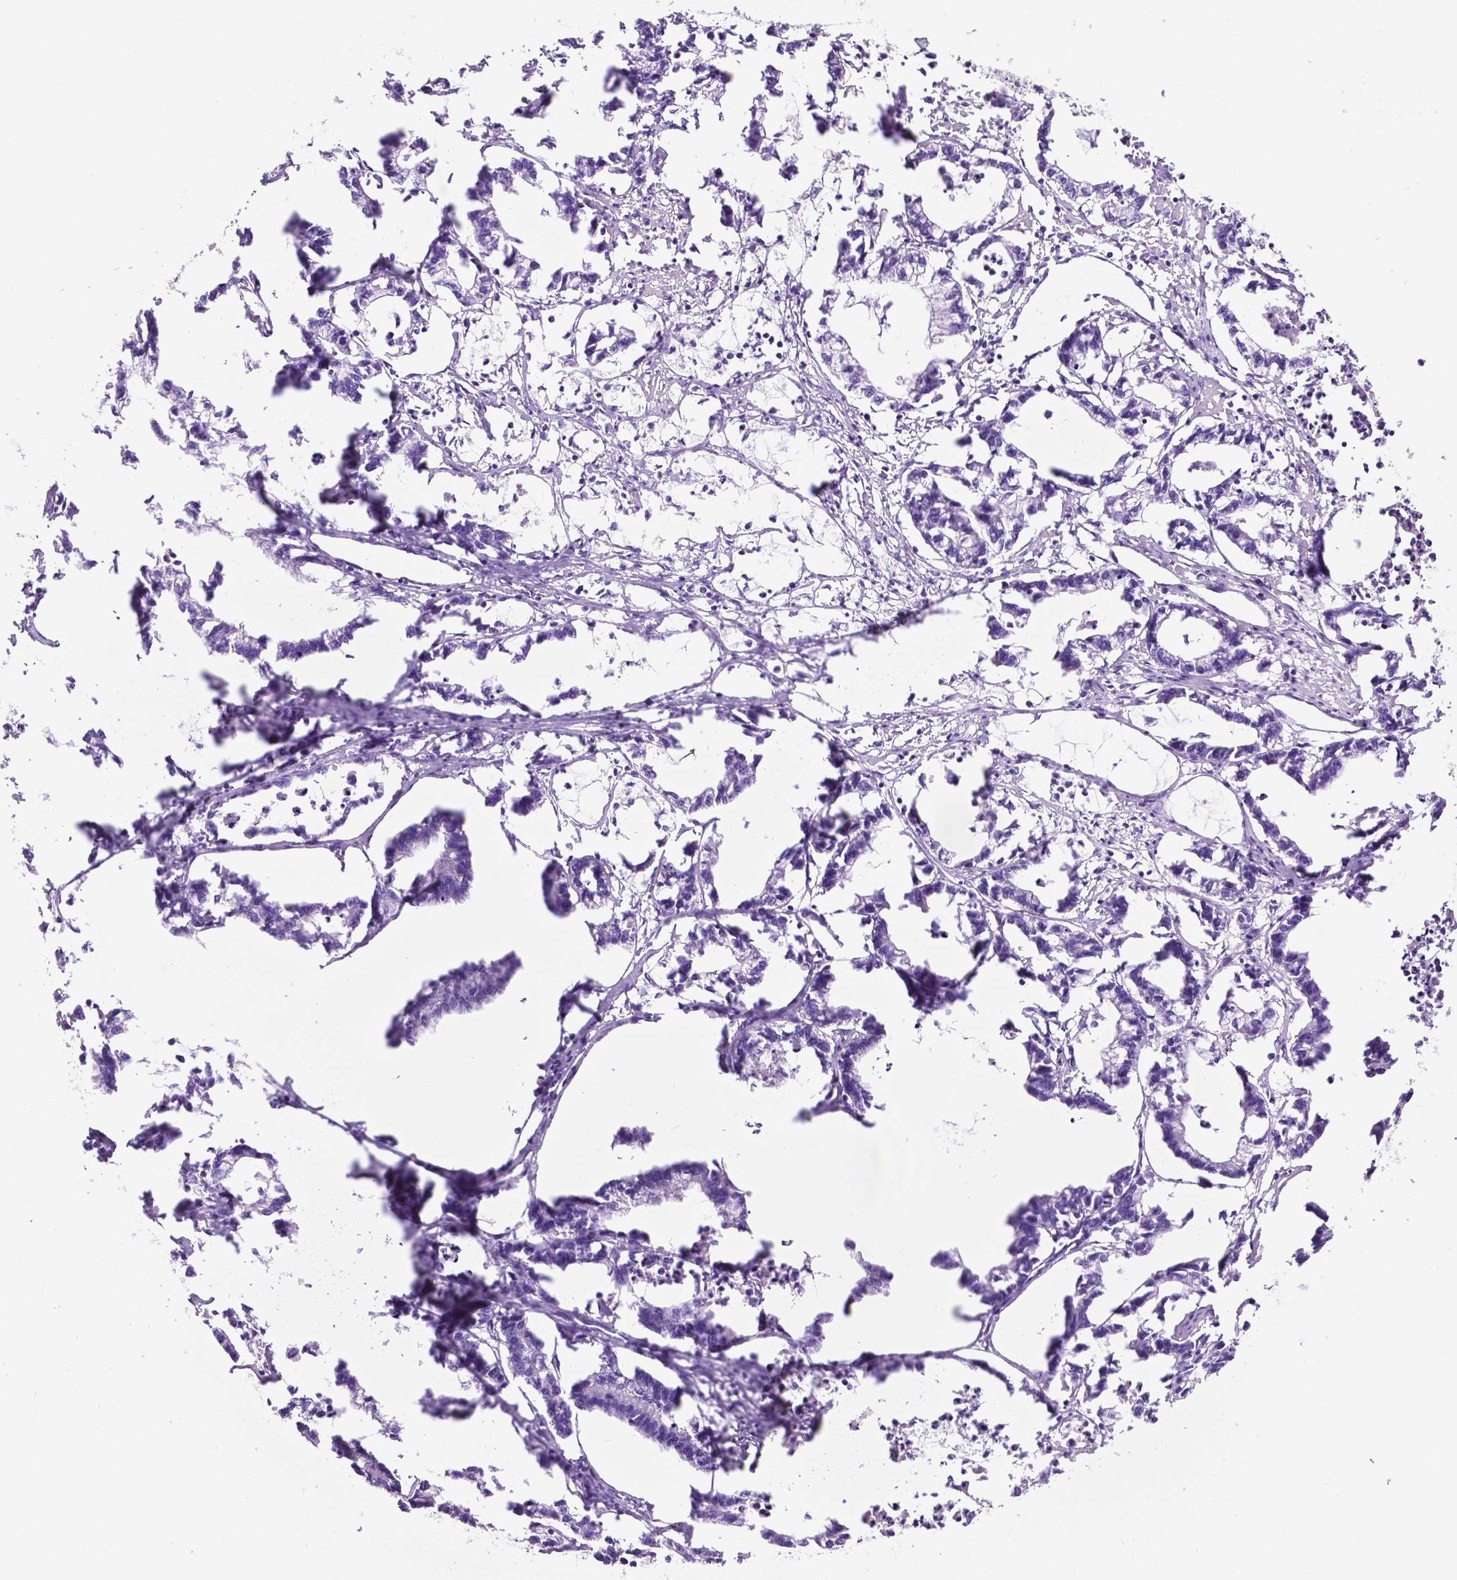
{"staining": {"intensity": "negative", "quantity": "none", "location": "none"}, "tissue": "stomach cancer", "cell_type": "Tumor cells", "image_type": "cancer", "snomed": [{"axis": "morphology", "description": "Adenocarcinoma, NOS"}, {"axis": "topography", "description": "Stomach"}], "caption": "Immunohistochemical staining of human adenocarcinoma (stomach) reveals no significant staining in tumor cells.", "gene": "PHYHIP", "patient": {"sex": "male", "age": 83}}